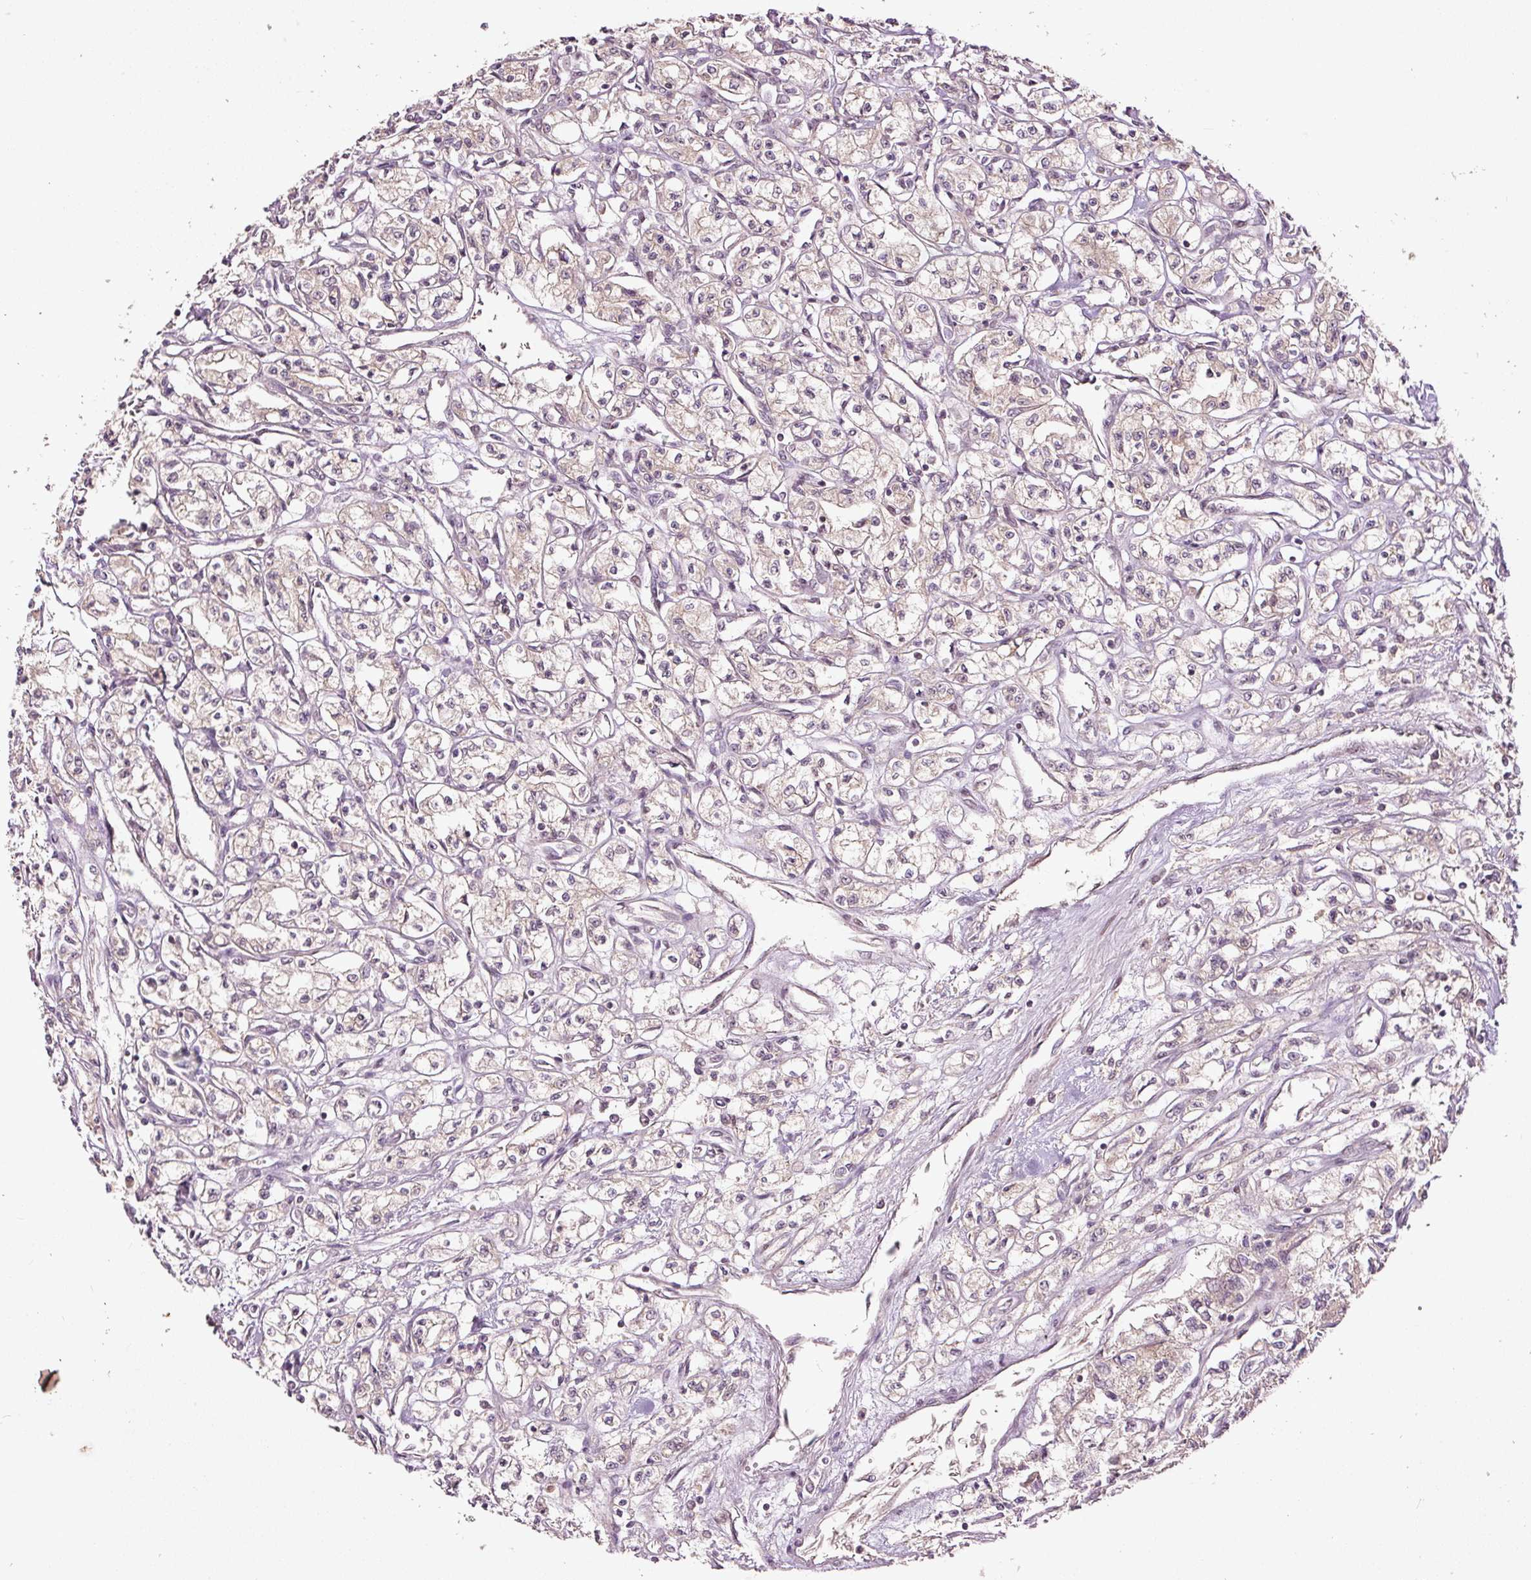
{"staining": {"intensity": "negative", "quantity": "none", "location": "none"}, "tissue": "renal cancer", "cell_type": "Tumor cells", "image_type": "cancer", "snomed": [{"axis": "morphology", "description": "Adenocarcinoma, NOS"}, {"axis": "topography", "description": "Kidney"}], "caption": "Tumor cells are negative for protein expression in human adenocarcinoma (renal).", "gene": "PCDHB1", "patient": {"sex": "male", "age": 56}}